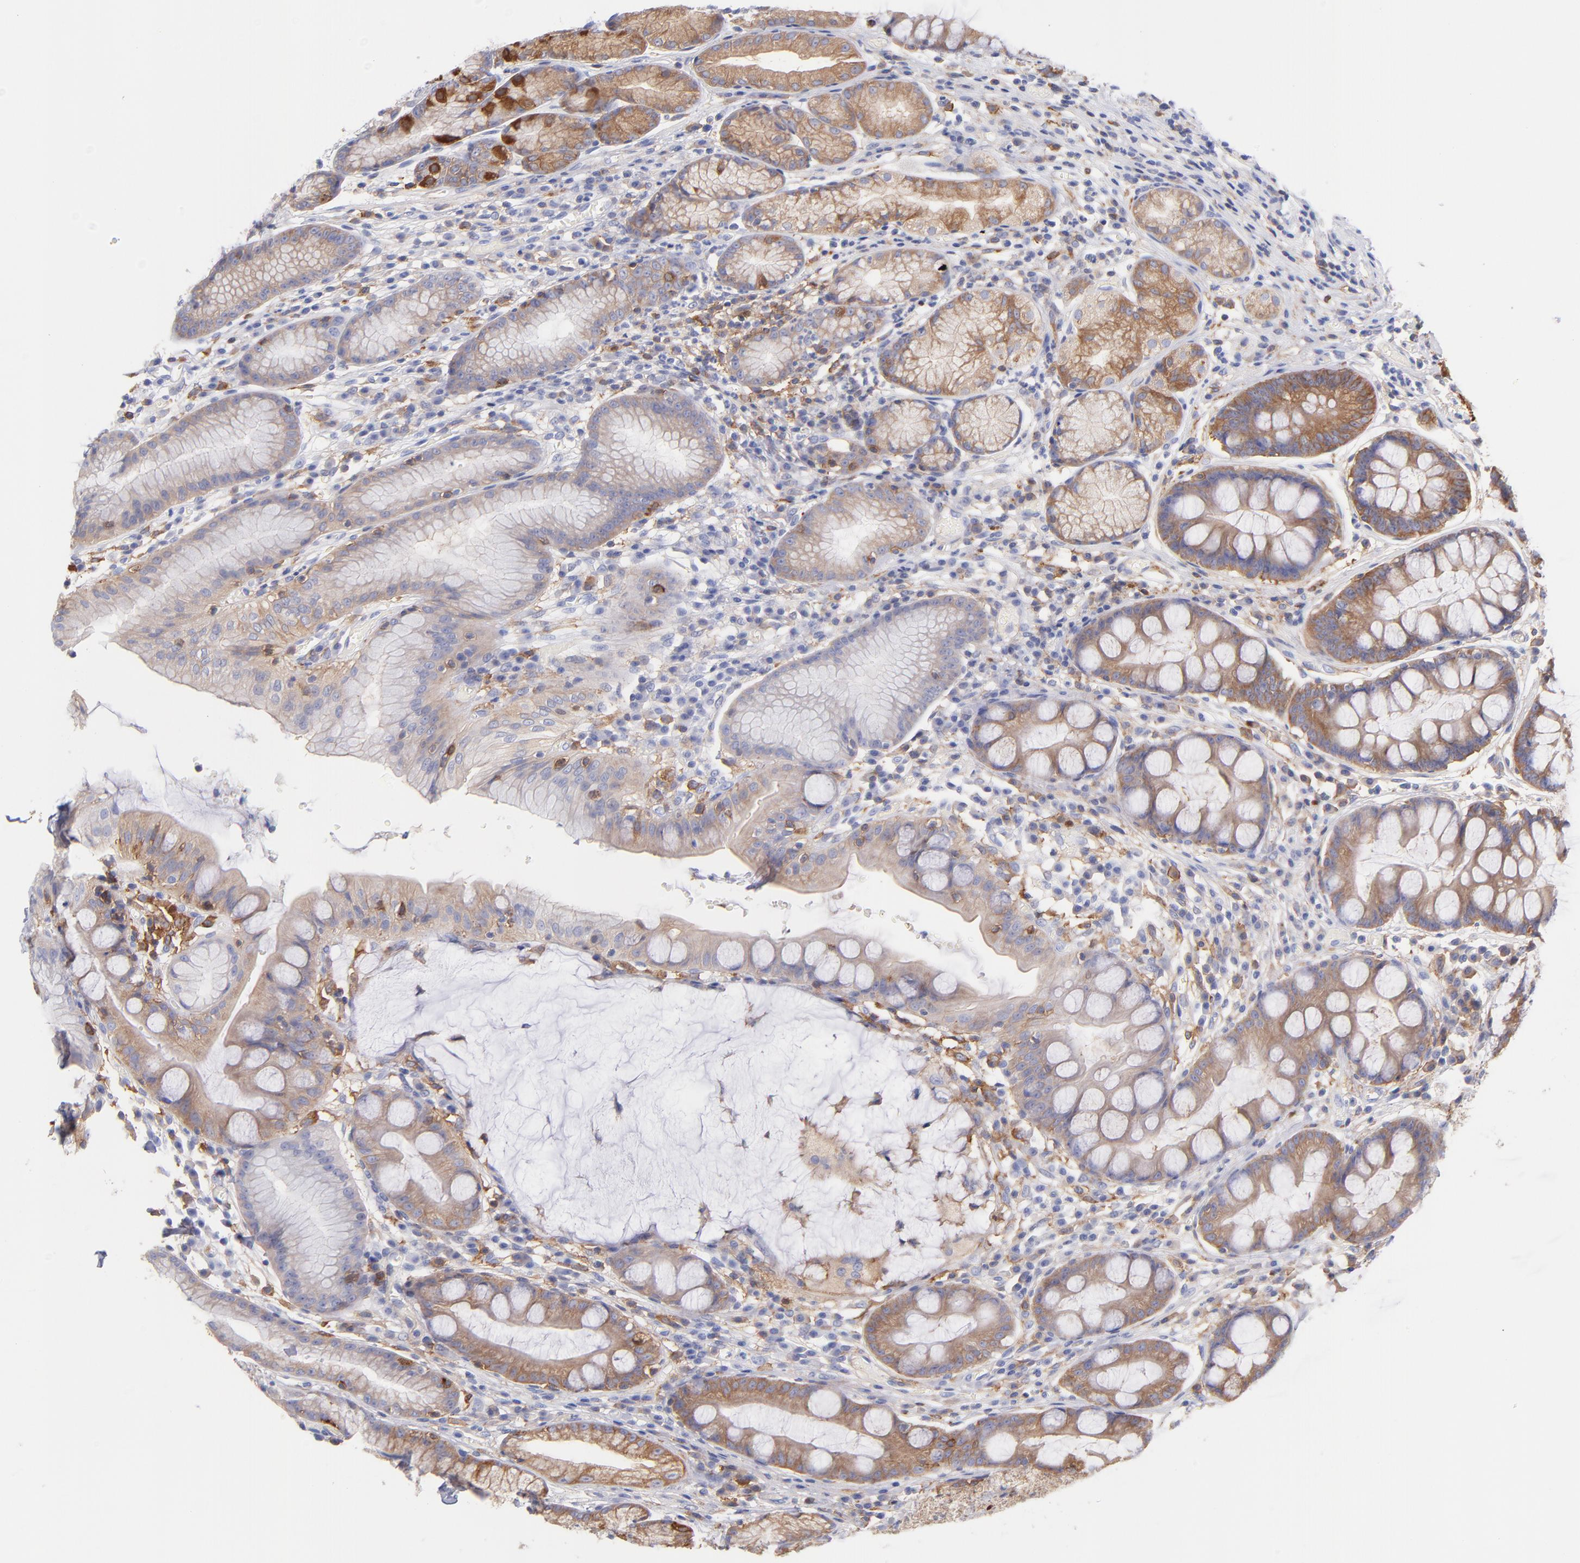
{"staining": {"intensity": "moderate", "quantity": ">75%", "location": "cytoplasmic/membranous"}, "tissue": "stomach", "cell_type": "Glandular cells", "image_type": "normal", "snomed": [{"axis": "morphology", "description": "Normal tissue, NOS"}, {"axis": "morphology", "description": "Inflammation, NOS"}, {"axis": "topography", "description": "Stomach, lower"}], "caption": "IHC photomicrograph of normal human stomach stained for a protein (brown), which exhibits medium levels of moderate cytoplasmic/membranous staining in approximately >75% of glandular cells.", "gene": "PRKCA", "patient": {"sex": "male", "age": 59}}